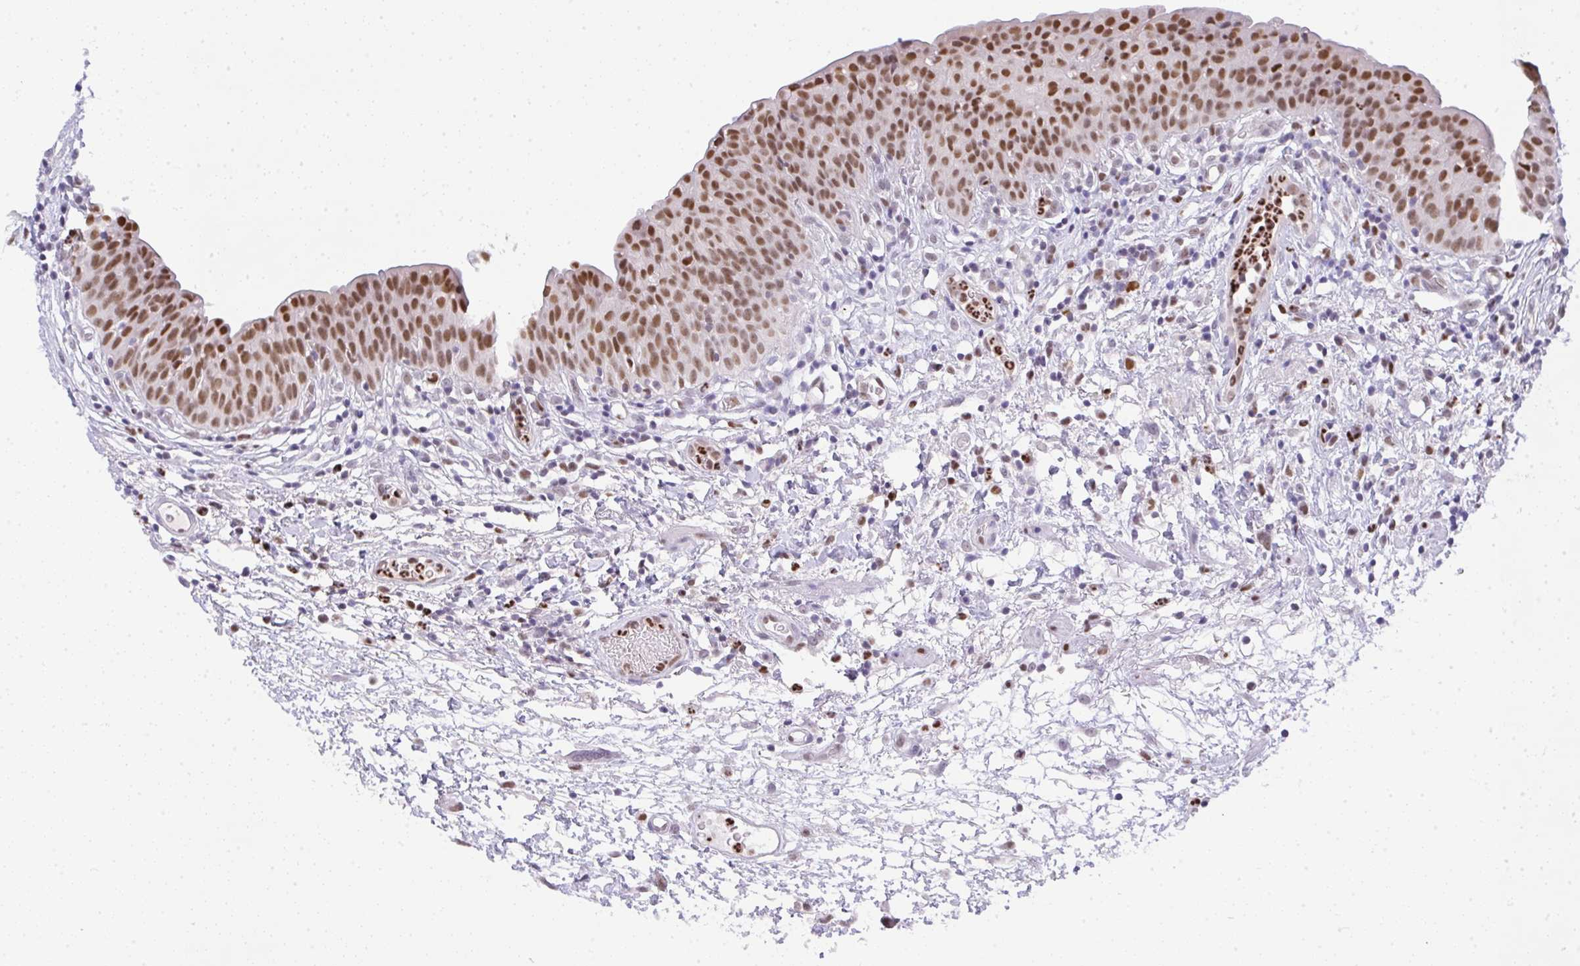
{"staining": {"intensity": "moderate", "quantity": ">75%", "location": "nuclear"}, "tissue": "urinary bladder", "cell_type": "Urothelial cells", "image_type": "normal", "snomed": [{"axis": "morphology", "description": "Normal tissue, NOS"}, {"axis": "morphology", "description": "Inflammation, NOS"}, {"axis": "topography", "description": "Urinary bladder"}], "caption": "Immunohistochemistry (IHC) (DAB) staining of benign human urinary bladder exhibits moderate nuclear protein positivity in about >75% of urothelial cells. The protein of interest is stained brown, and the nuclei are stained in blue (DAB (3,3'-diaminobenzidine) IHC with brightfield microscopy, high magnification).", "gene": "BBX", "patient": {"sex": "male", "age": 57}}